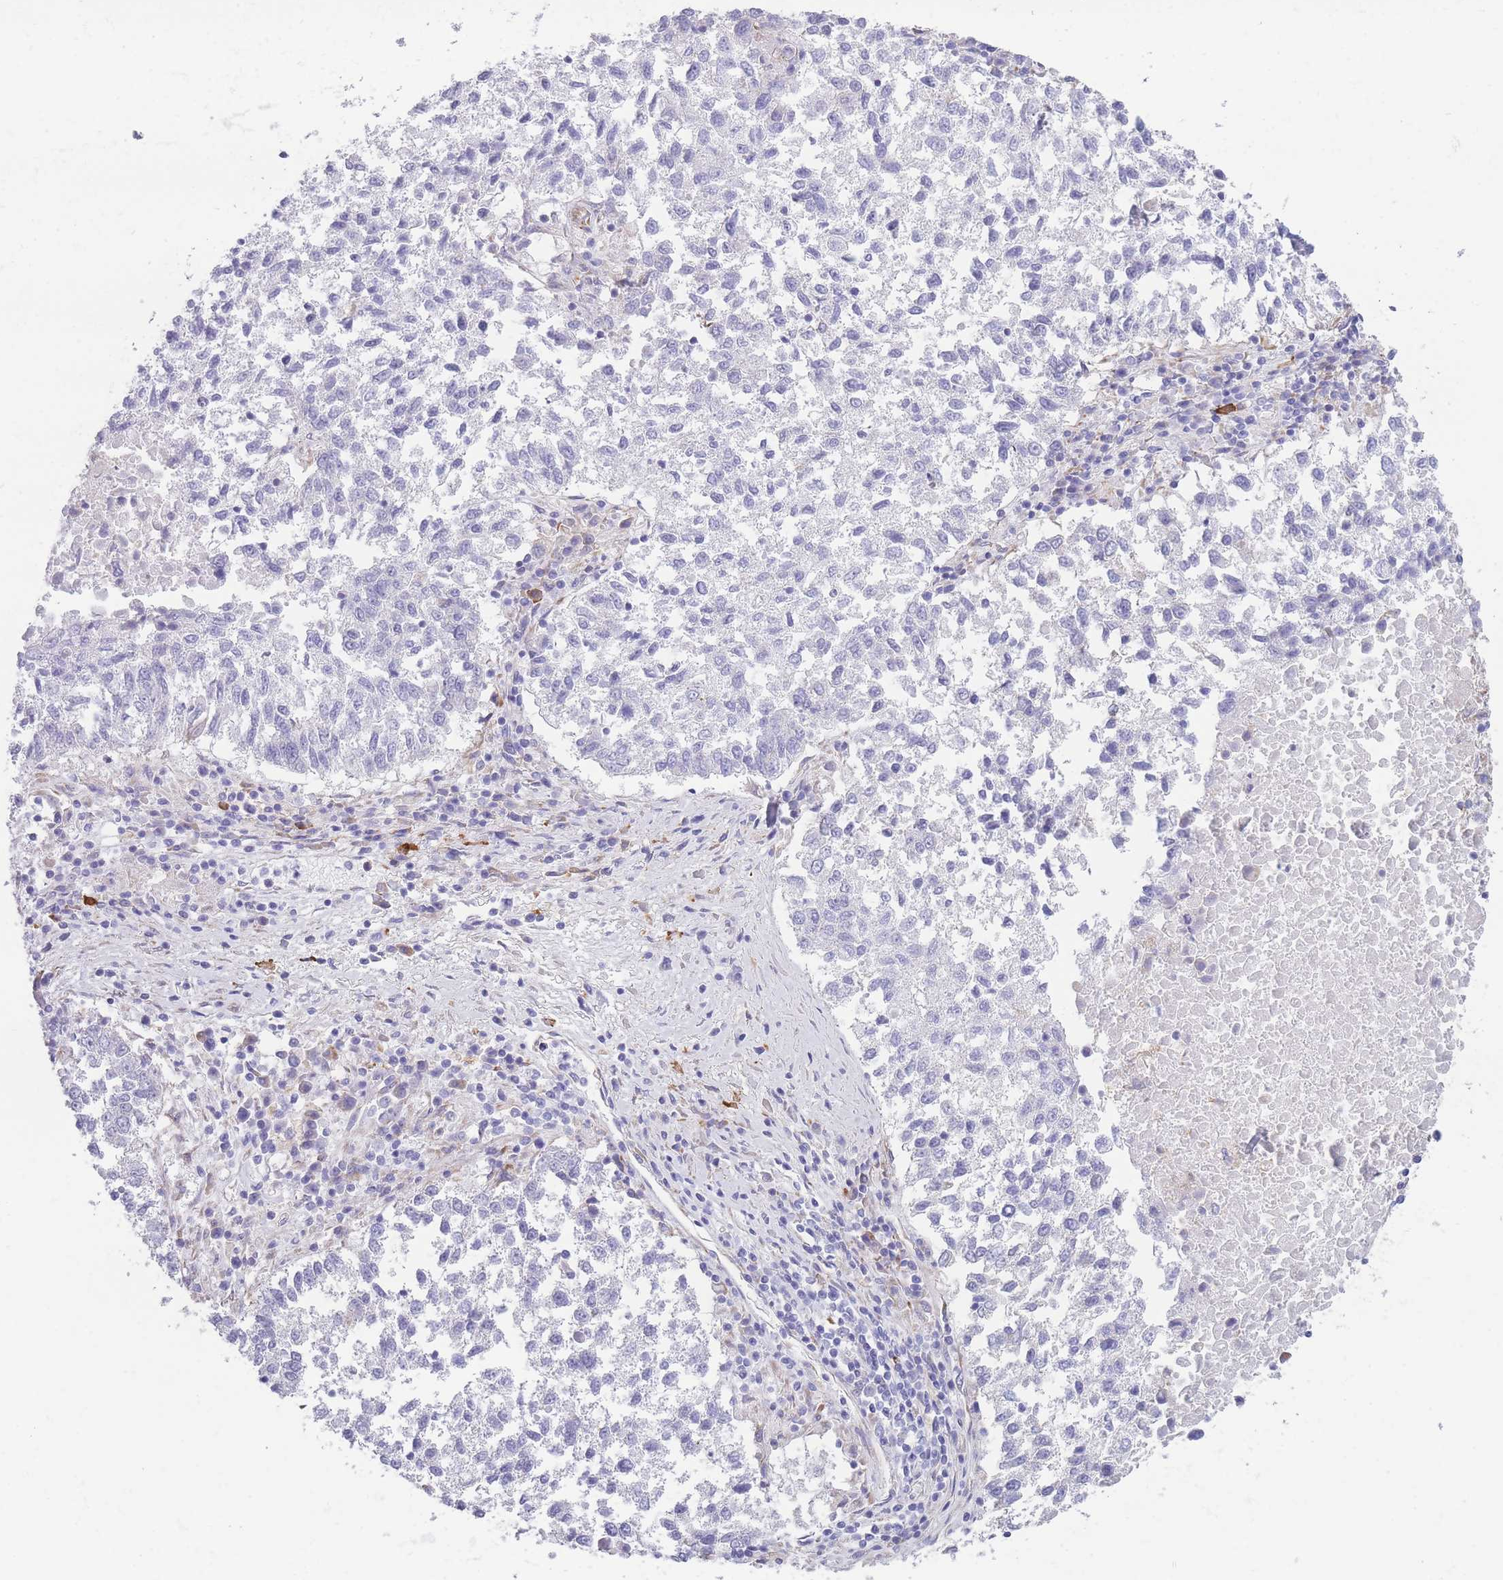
{"staining": {"intensity": "negative", "quantity": "none", "location": "none"}, "tissue": "lung cancer", "cell_type": "Tumor cells", "image_type": "cancer", "snomed": [{"axis": "morphology", "description": "Squamous cell carcinoma, NOS"}, {"axis": "topography", "description": "Lung"}], "caption": "This micrograph is of lung squamous cell carcinoma stained with immunohistochemistry (IHC) to label a protein in brown with the nuclei are counter-stained blue. There is no staining in tumor cells. The staining is performed using DAB (3,3'-diaminobenzidine) brown chromogen with nuclei counter-stained in using hematoxylin.", "gene": "XKR8", "patient": {"sex": "male", "age": 73}}